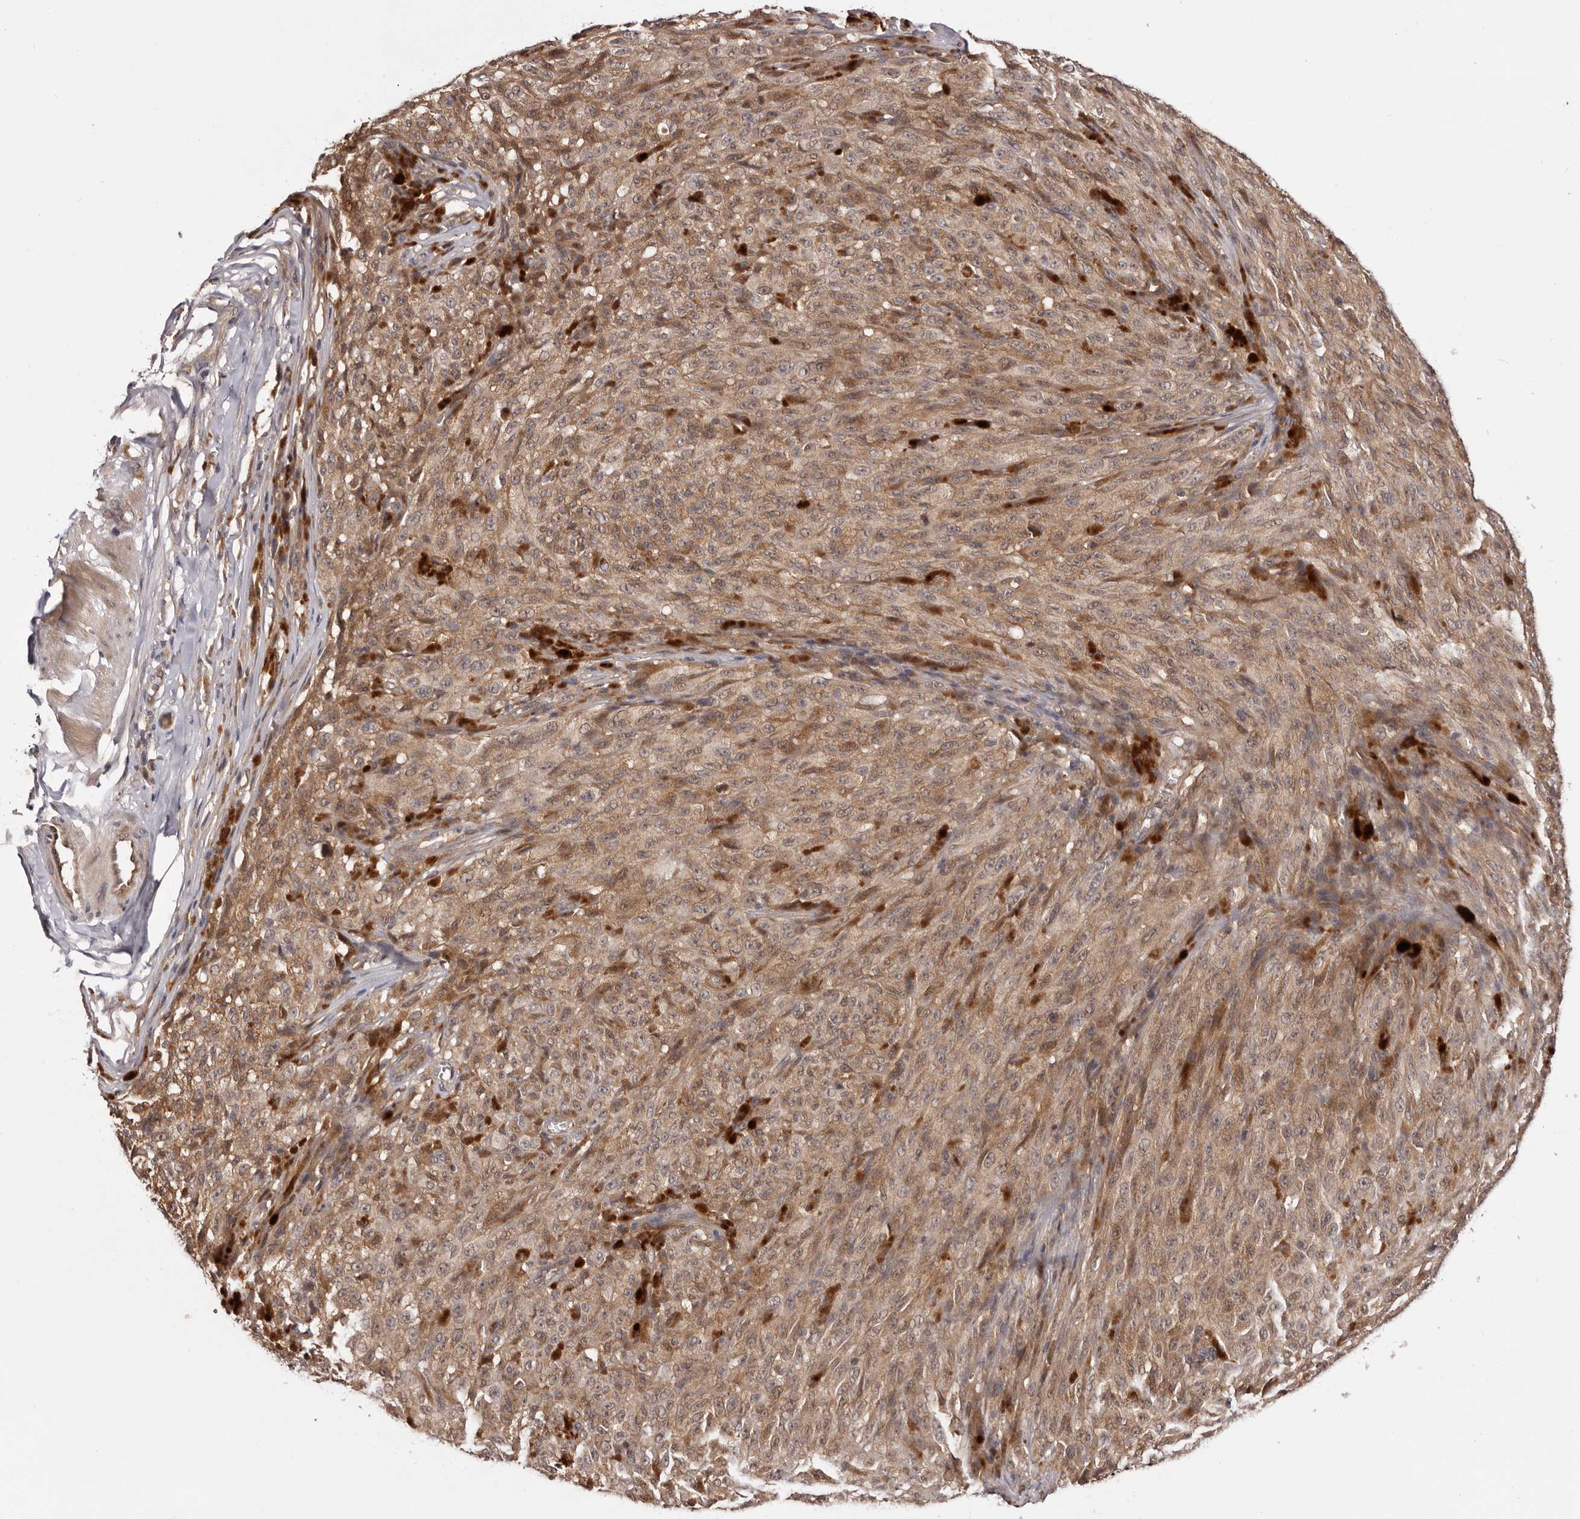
{"staining": {"intensity": "moderate", "quantity": ">75%", "location": "cytoplasmic/membranous"}, "tissue": "melanoma", "cell_type": "Tumor cells", "image_type": "cancer", "snomed": [{"axis": "morphology", "description": "Malignant melanoma, NOS"}, {"axis": "topography", "description": "Skin"}], "caption": "Immunohistochemical staining of human malignant melanoma exhibits medium levels of moderate cytoplasmic/membranous positivity in approximately >75% of tumor cells. (Brightfield microscopy of DAB IHC at high magnification).", "gene": "MDP1", "patient": {"sex": "female", "age": 82}}